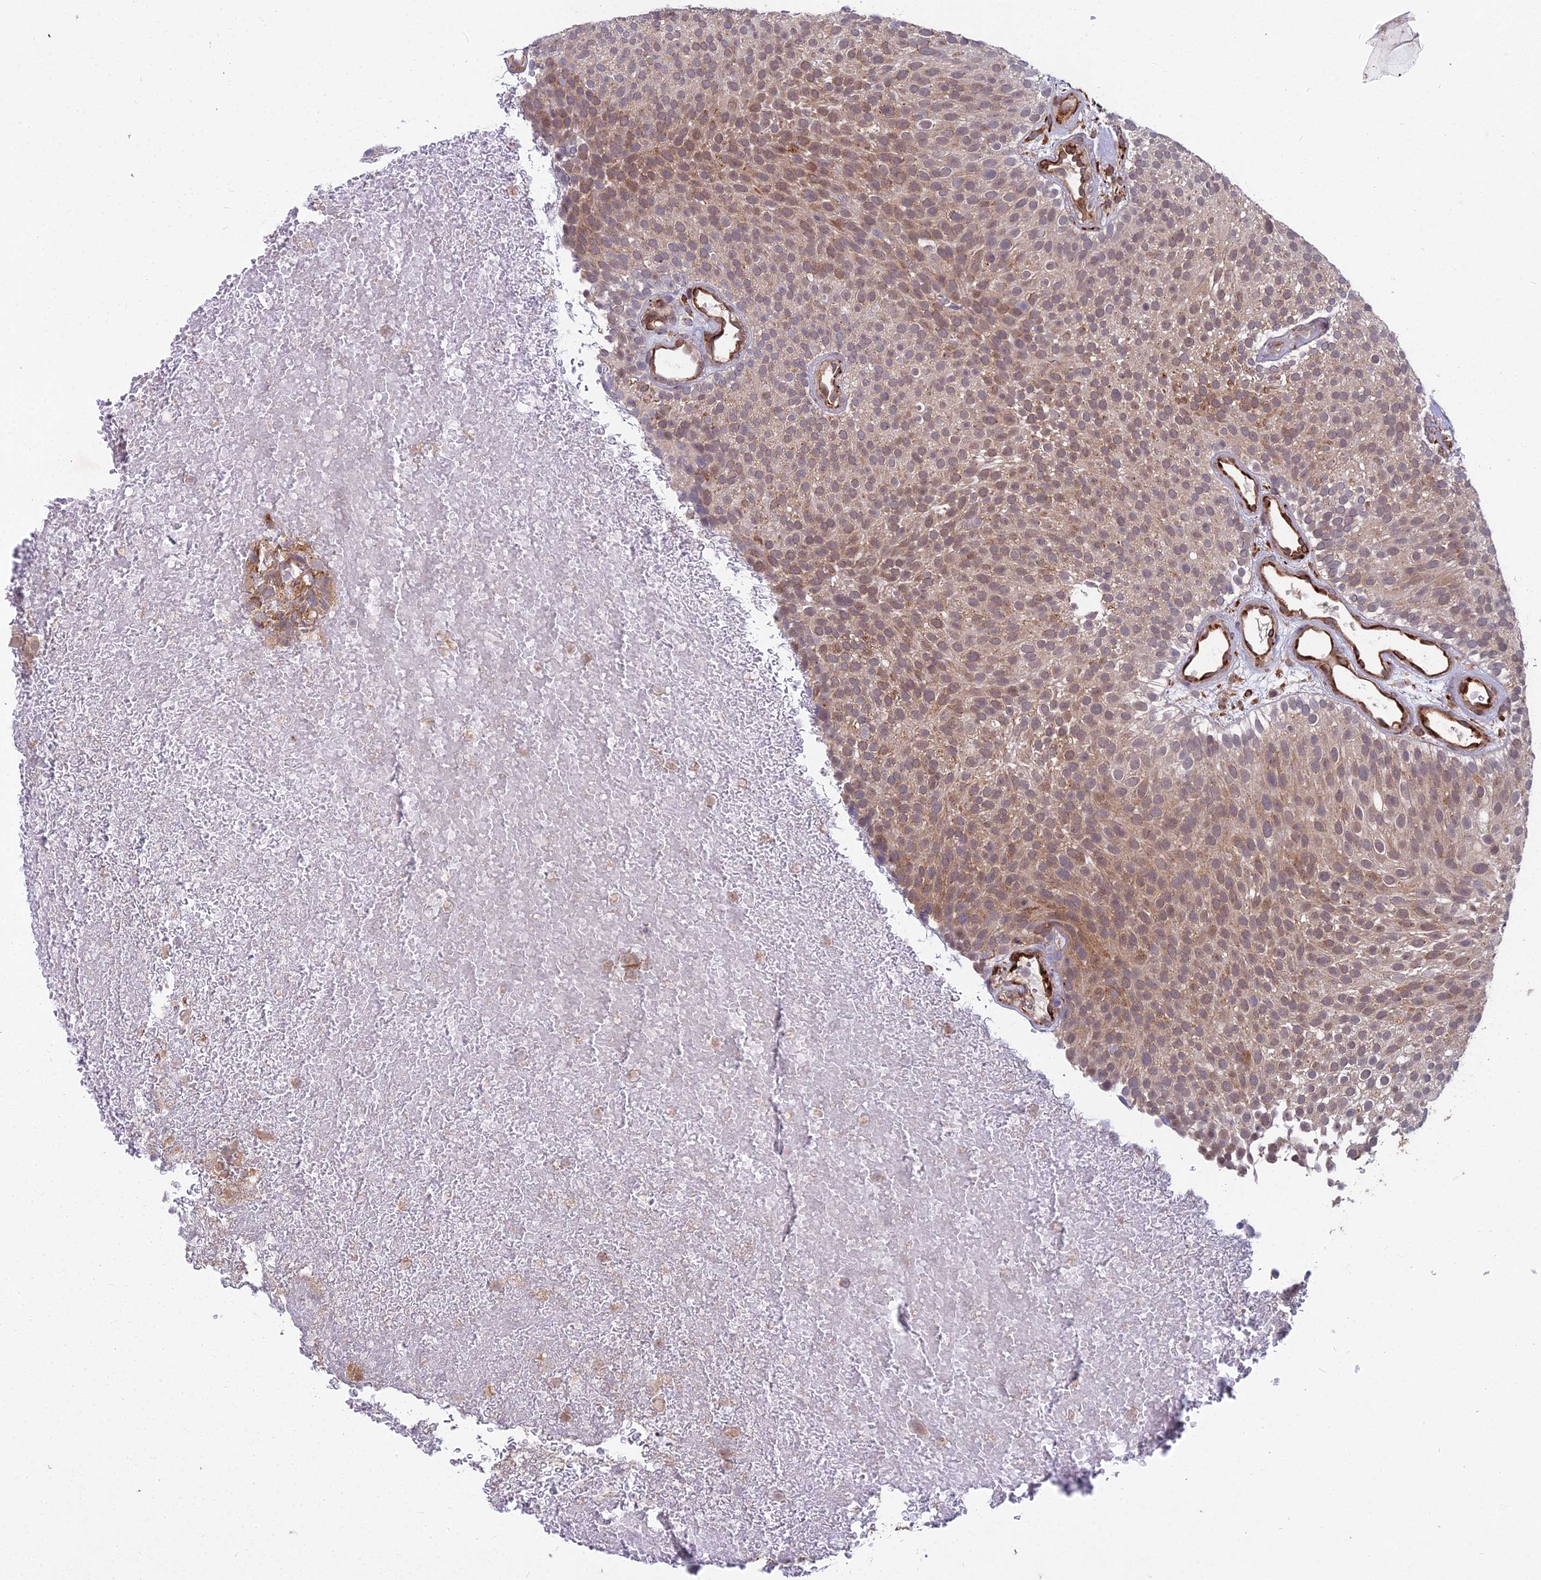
{"staining": {"intensity": "moderate", "quantity": ">75%", "location": "cytoplasmic/membranous"}, "tissue": "urothelial cancer", "cell_type": "Tumor cells", "image_type": "cancer", "snomed": [{"axis": "morphology", "description": "Urothelial carcinoma, Low grade"}, {"axis": "topography", "description": "Urinary bladder"}], "caption": "Human low-grade urothelial carcinoma stained with a protein marker exhibits moderate staining in tumor cells.", "gene": "NDUFAF7", "patient": {"sex": "male", "age": 78}}